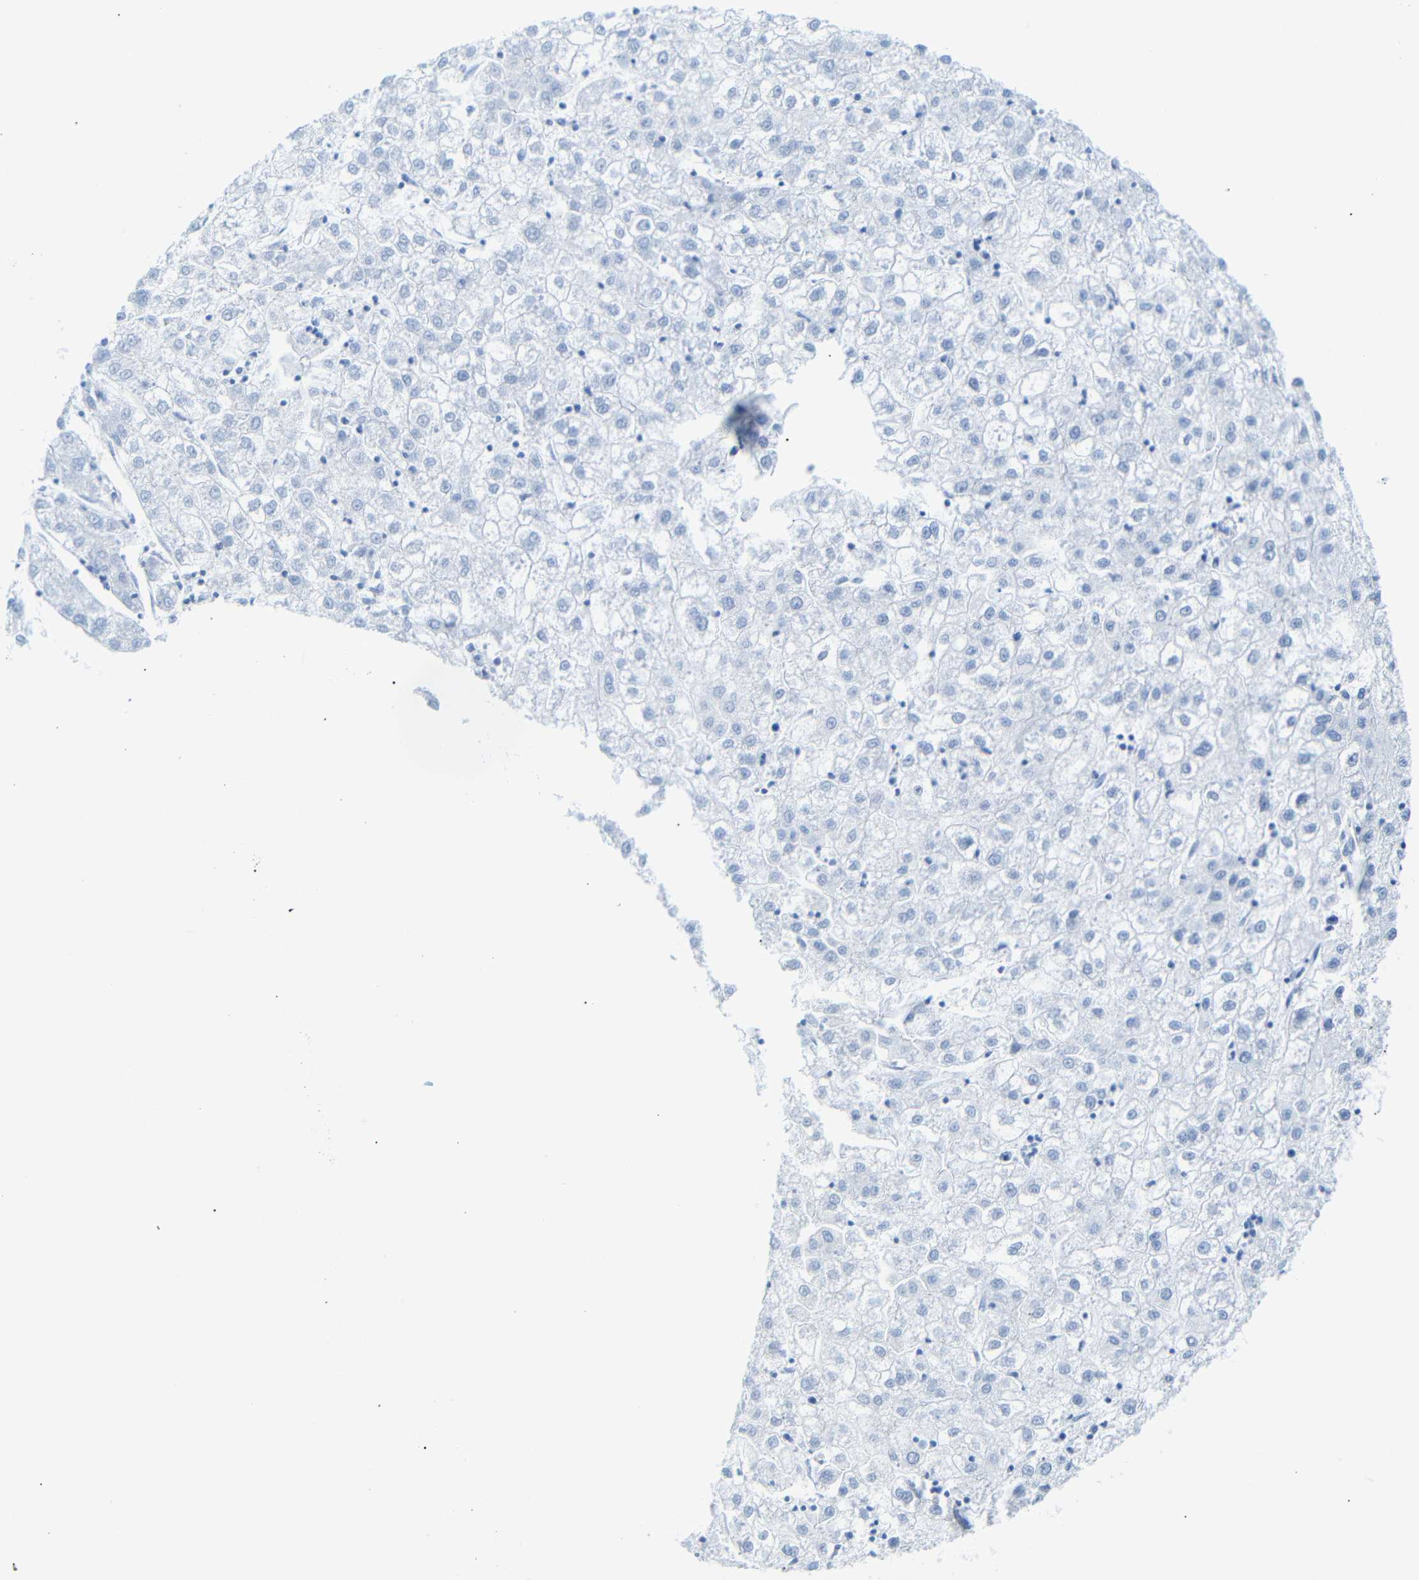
{"staining": {"intensity": "negative", "quantity": "none", "location": "none"}, "tissue": "liver cancer", "cell_type": "Tumor cells", "image_type": "cancer", "snomed": [{"axis": "morphology", "description": "Carcinoma, Hepatocellular, NOS"}, {"axis": "topography", "description": "Liver"}], "caption": "Immunohistochemistry (IHC) photomicrograph of neoplastic tissue: human hepatocellular carcinoma (liver) stained with DAB (3,3'-diaminobenzidine) displays no significant protein positivity in tumor cells.", "gene": "DYNAP", "patient": {"sex": "male", "age": 72}}